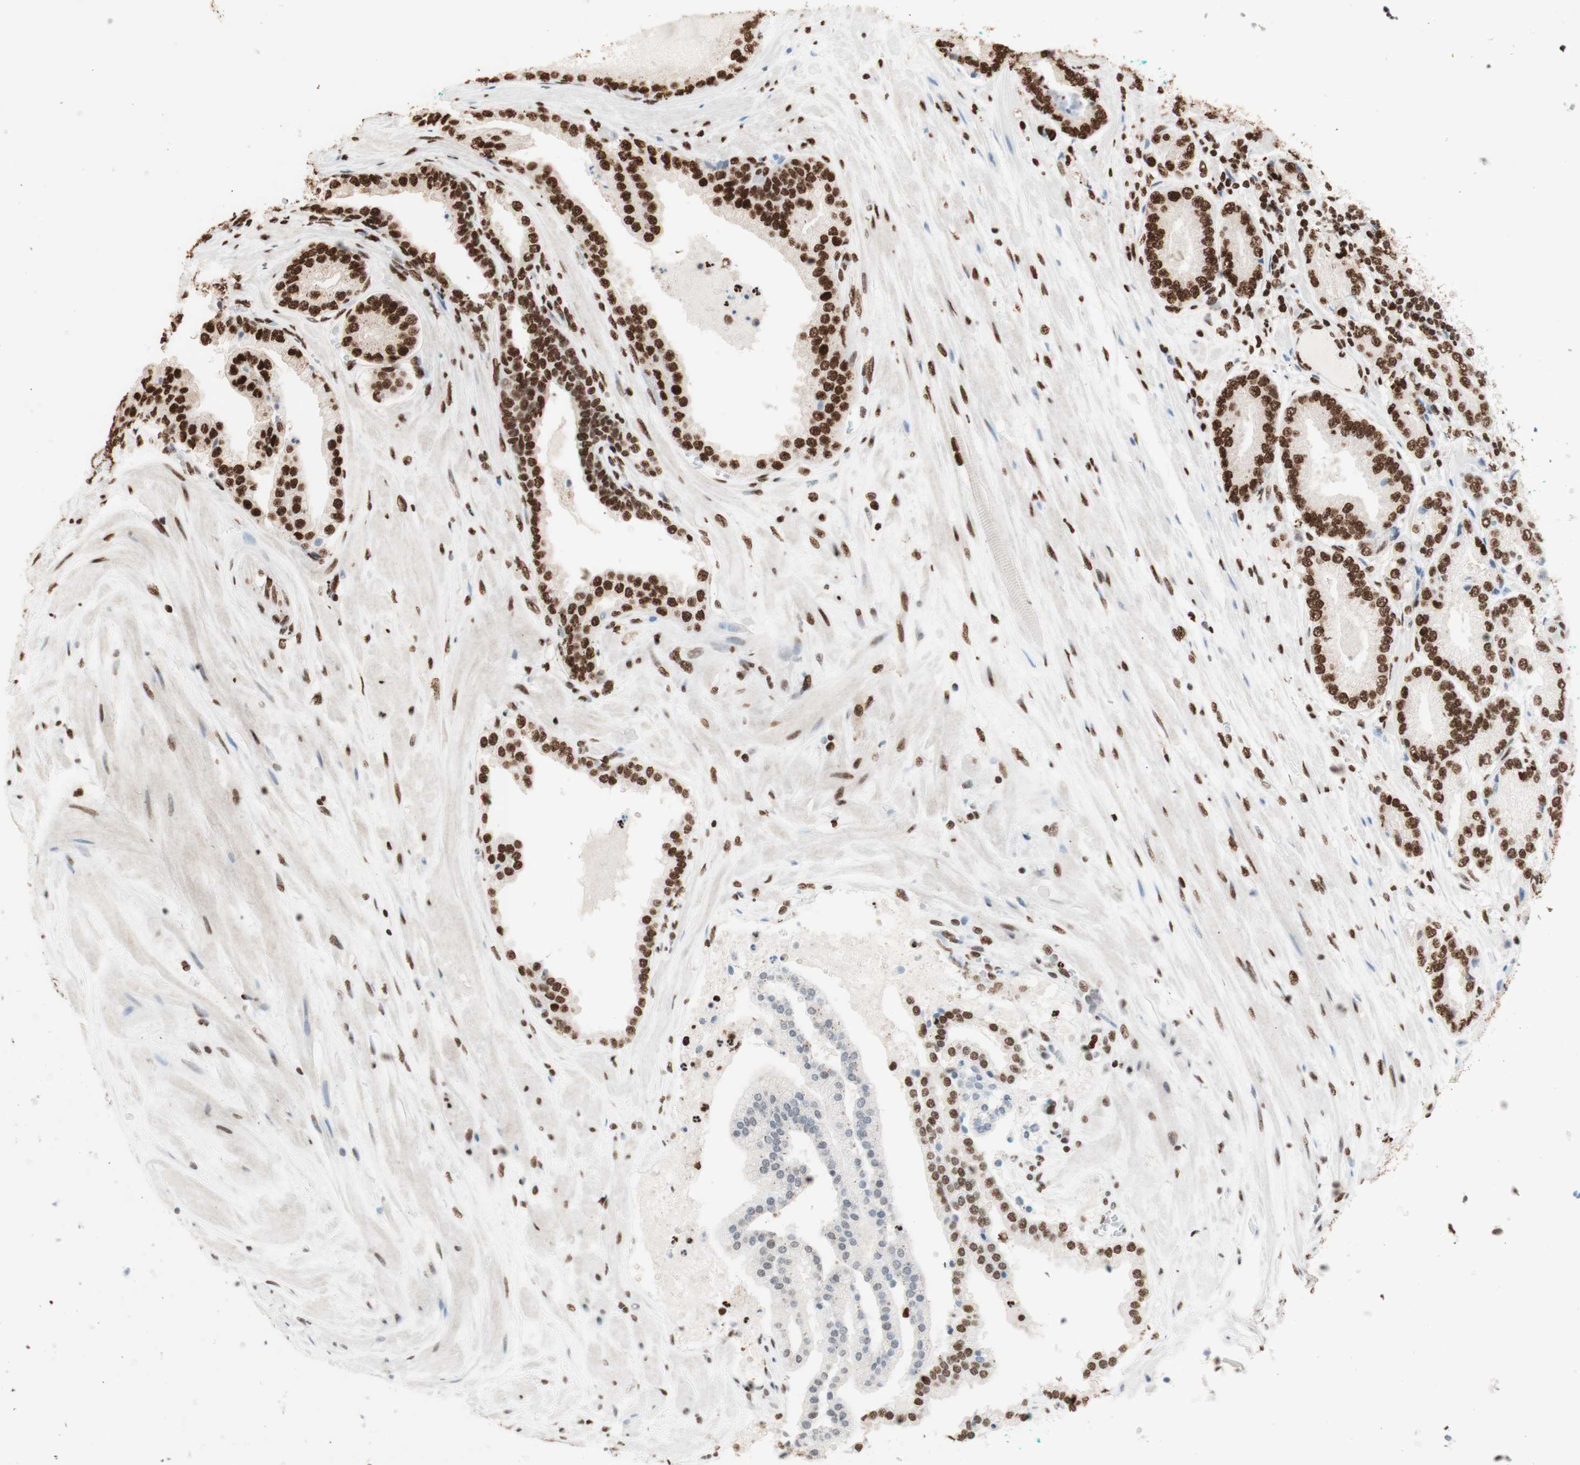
{"staining": {"intensity": "strong", "quantity": "25%-75%", "location": "nuclear"}, "tissue": "prostate cancer", "cell_type": "Tumor cells", "image_type": "cancer", "snomed": [{"axis": "morphology", "description": "Adenocarcinoma, High grade"}, {"axis": "topography", "description": "Prostate"}], "caption": "Prostate cancer (adenocarcinoma (high-grade)) stained with a brown dye demonstrates strong nuclear positive staining in approximately 25%-75% of tumor cells.", "gene": "HNRNPA2B1", "patient": {"sex": "male", "age": 59}}